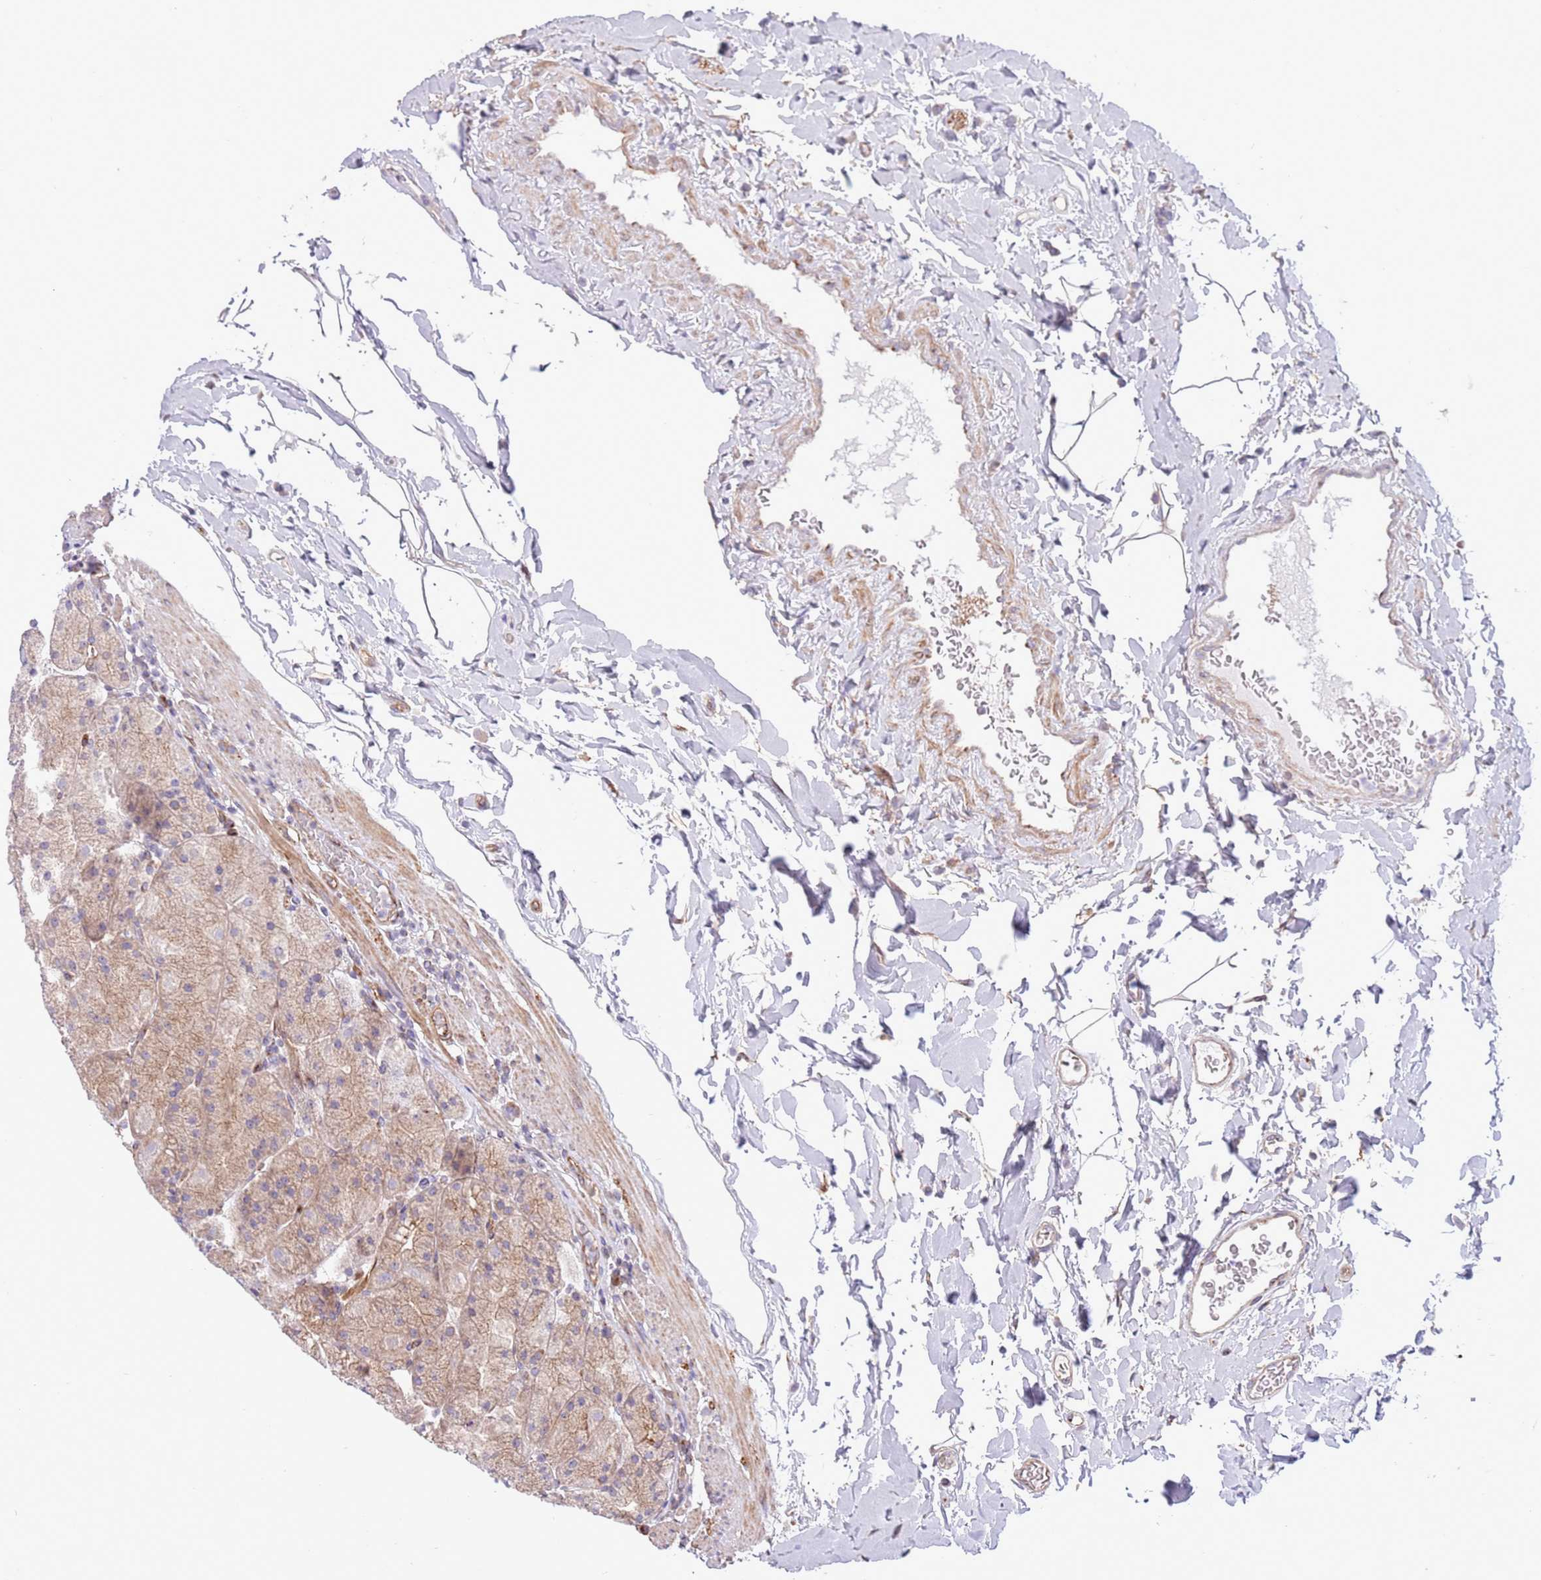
{"staining": {"intensity": "moderate", "quantity": "25%-75%", "location": "cytoplasmic/membranous"}, "tissue": "stomach", "cell_type": "Glandular cells", "image_type": "normal", "snomed": [{"axis": "morphology", "description": "Normal tissue, NOS"}, {"axis": "topography", "description": "Stomach, upper"}, {"axis": "topography", "description": "Stomach, lower"}], "caption": "Immunohistochemistry micrograph of benign stomach: human stomach stained using immunohistochemistry shows medium levels of moderate protein expression localized specifically in the cytoplasmic/membranous of glandular cells, appearing as a cytoplasmic/membranous brown color.", "gene": "ZC4H2", "patient": {"sex": "male", "age": 67}}